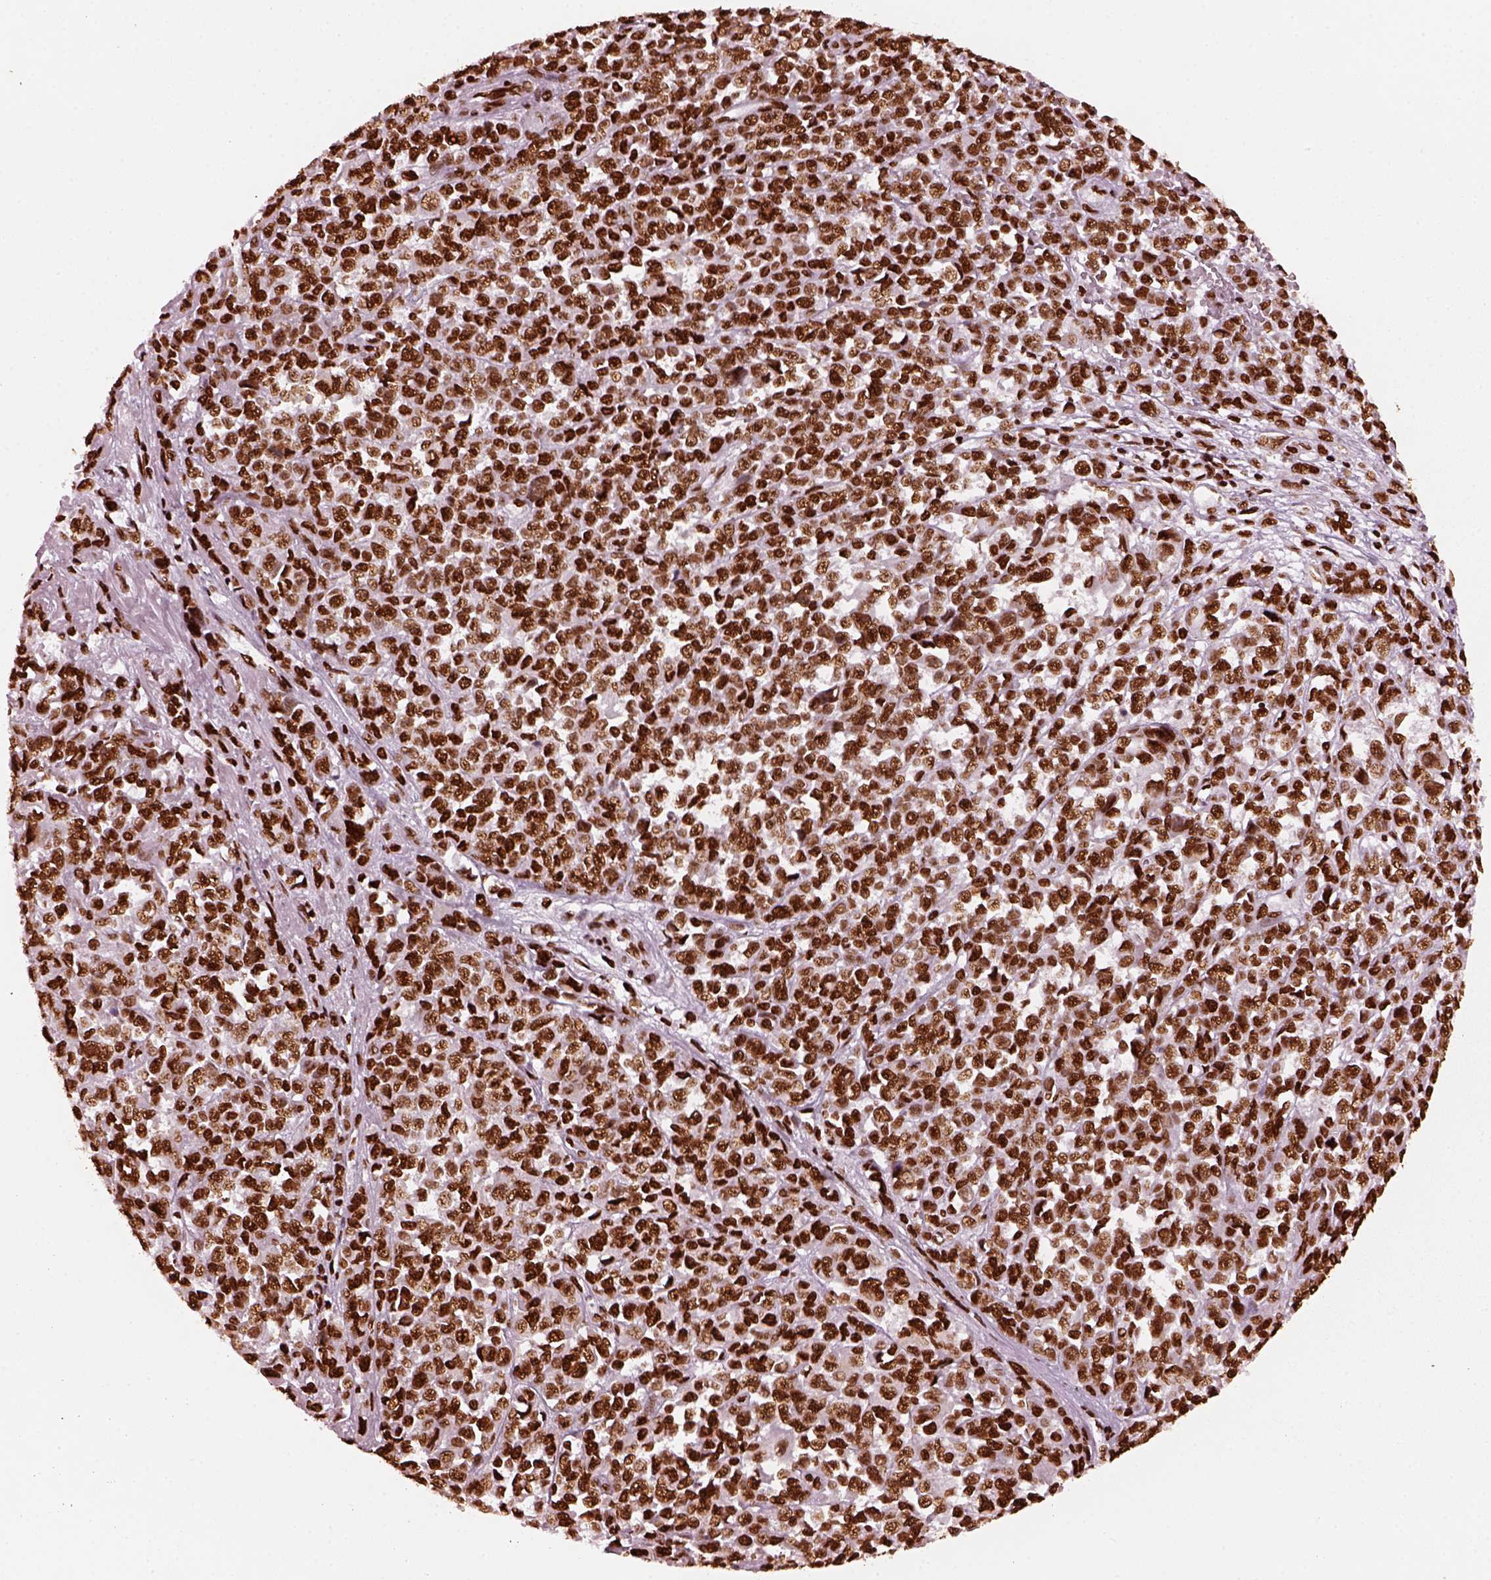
{"staining": {"intensity": "strong", "quantity": ">75%", "location": "nuclear"}, "tissue": "melanoma", "cell_type": "Tumor cells", "image_type": "cancer", "snomed": [{"axis": "morphology", "description": "Malignant melanoma, NOS"}, {"axis": "topography", "description": "Skin"}], "caption": "High-magnification brightfield microscopy of melanoma stained with DAB (3,3'-diaminobenzidine) (brown) and counterstained with hematoxylin (blue). tumor cells exhibit strong nuclear positivity is seen in about>75% of cells. (IHC, brightfield microscopy, high magnification).", "gene": "CBFA2T3", "patient": {"sex": "female", "age": 95}}